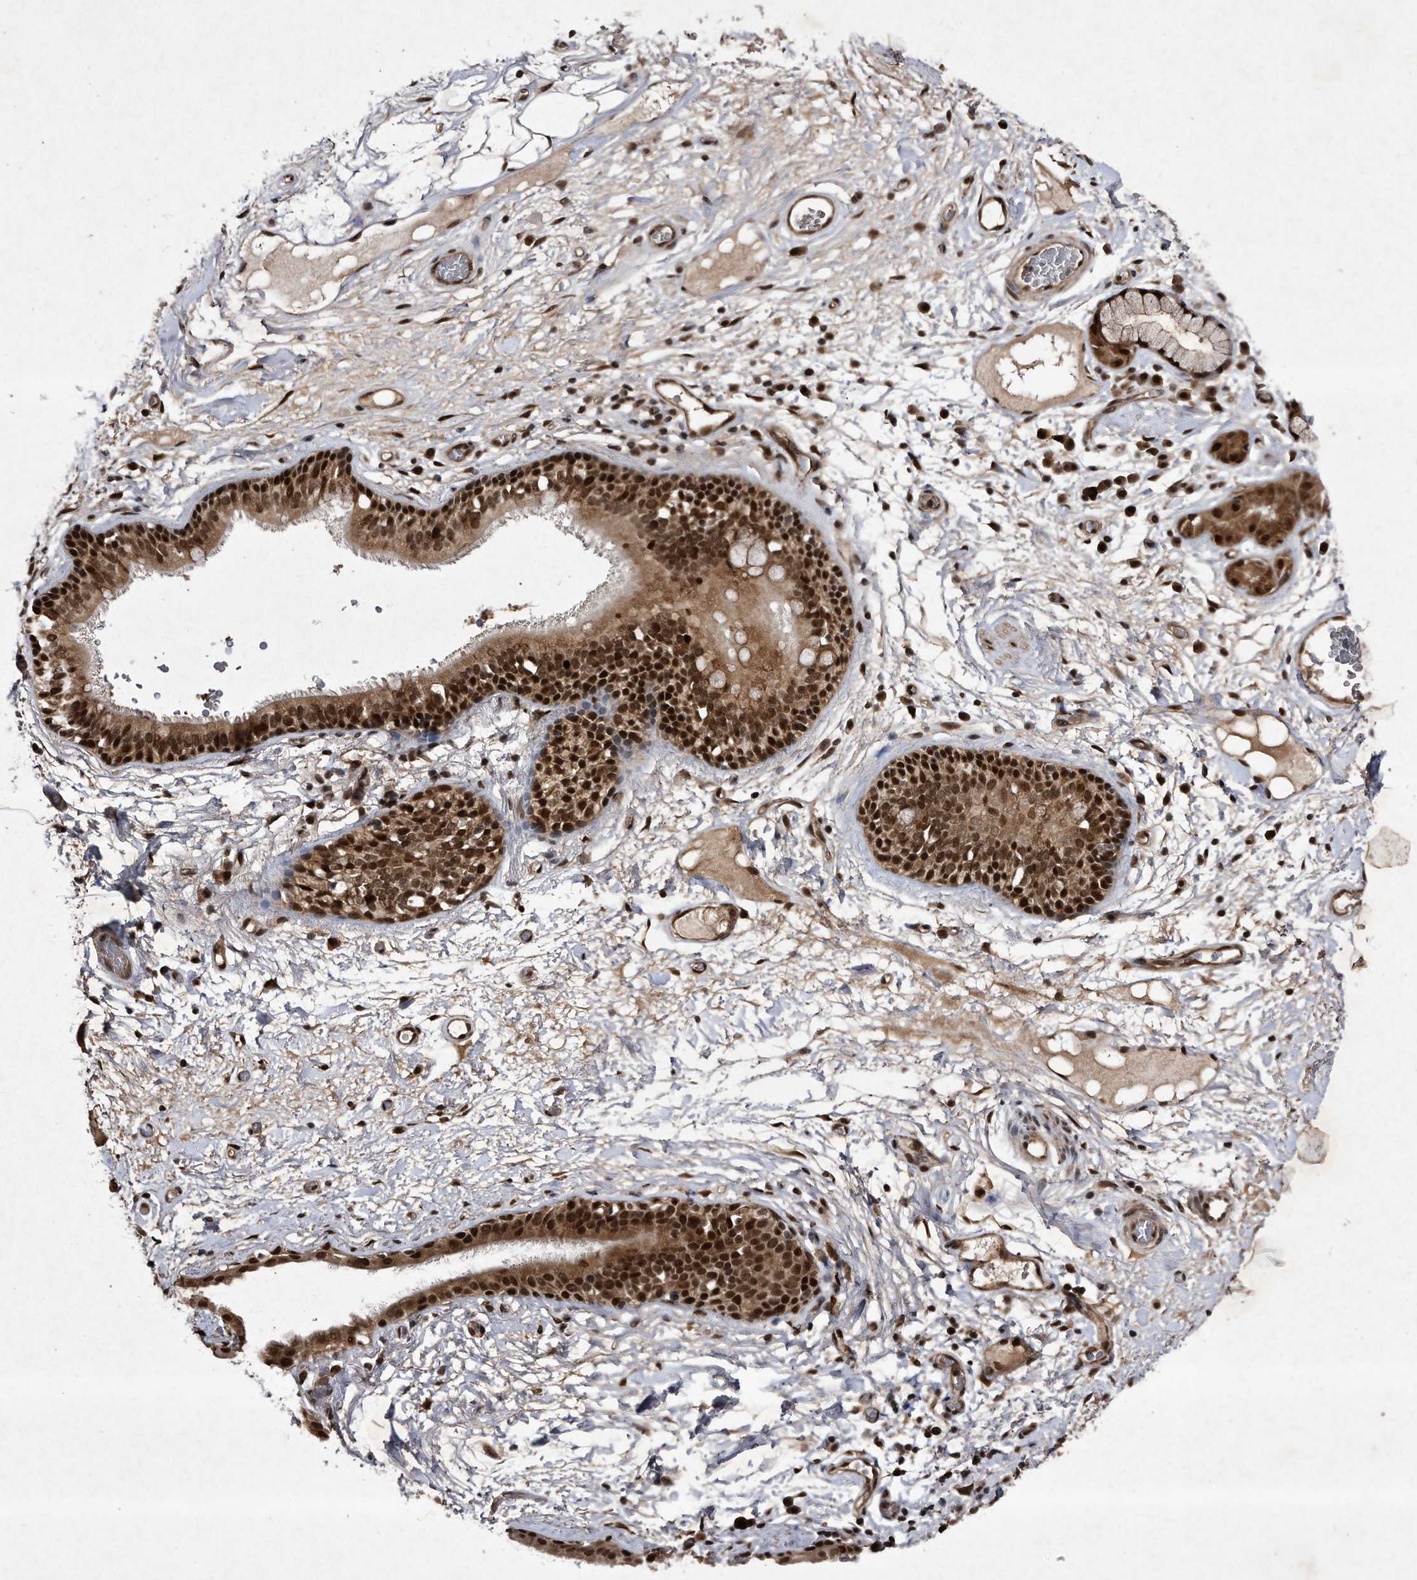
{"staining": {"intensity": "moderate", "quantity": ">75%", "location": "cytoplasmic/membranous,nuclear"}, "tissue": "adipose tissue", "cell_type": "Adipocytes", "image_type": "normal", "snomed": [{"axis": "morphology", "description": "Normal tissue, NOS"}, {"axis": "topography", "description": "Cartilage tissue"}], "caption": "High-power microscopy captured an immunohistochemistry image of normal adipose tissue, revealing moderate cytoplasmic/membranous,nuclear positivity in approximately >75% of adipocytes.", "gene": "RAD23B", "patient": {"sex": "female", "age": 63}}